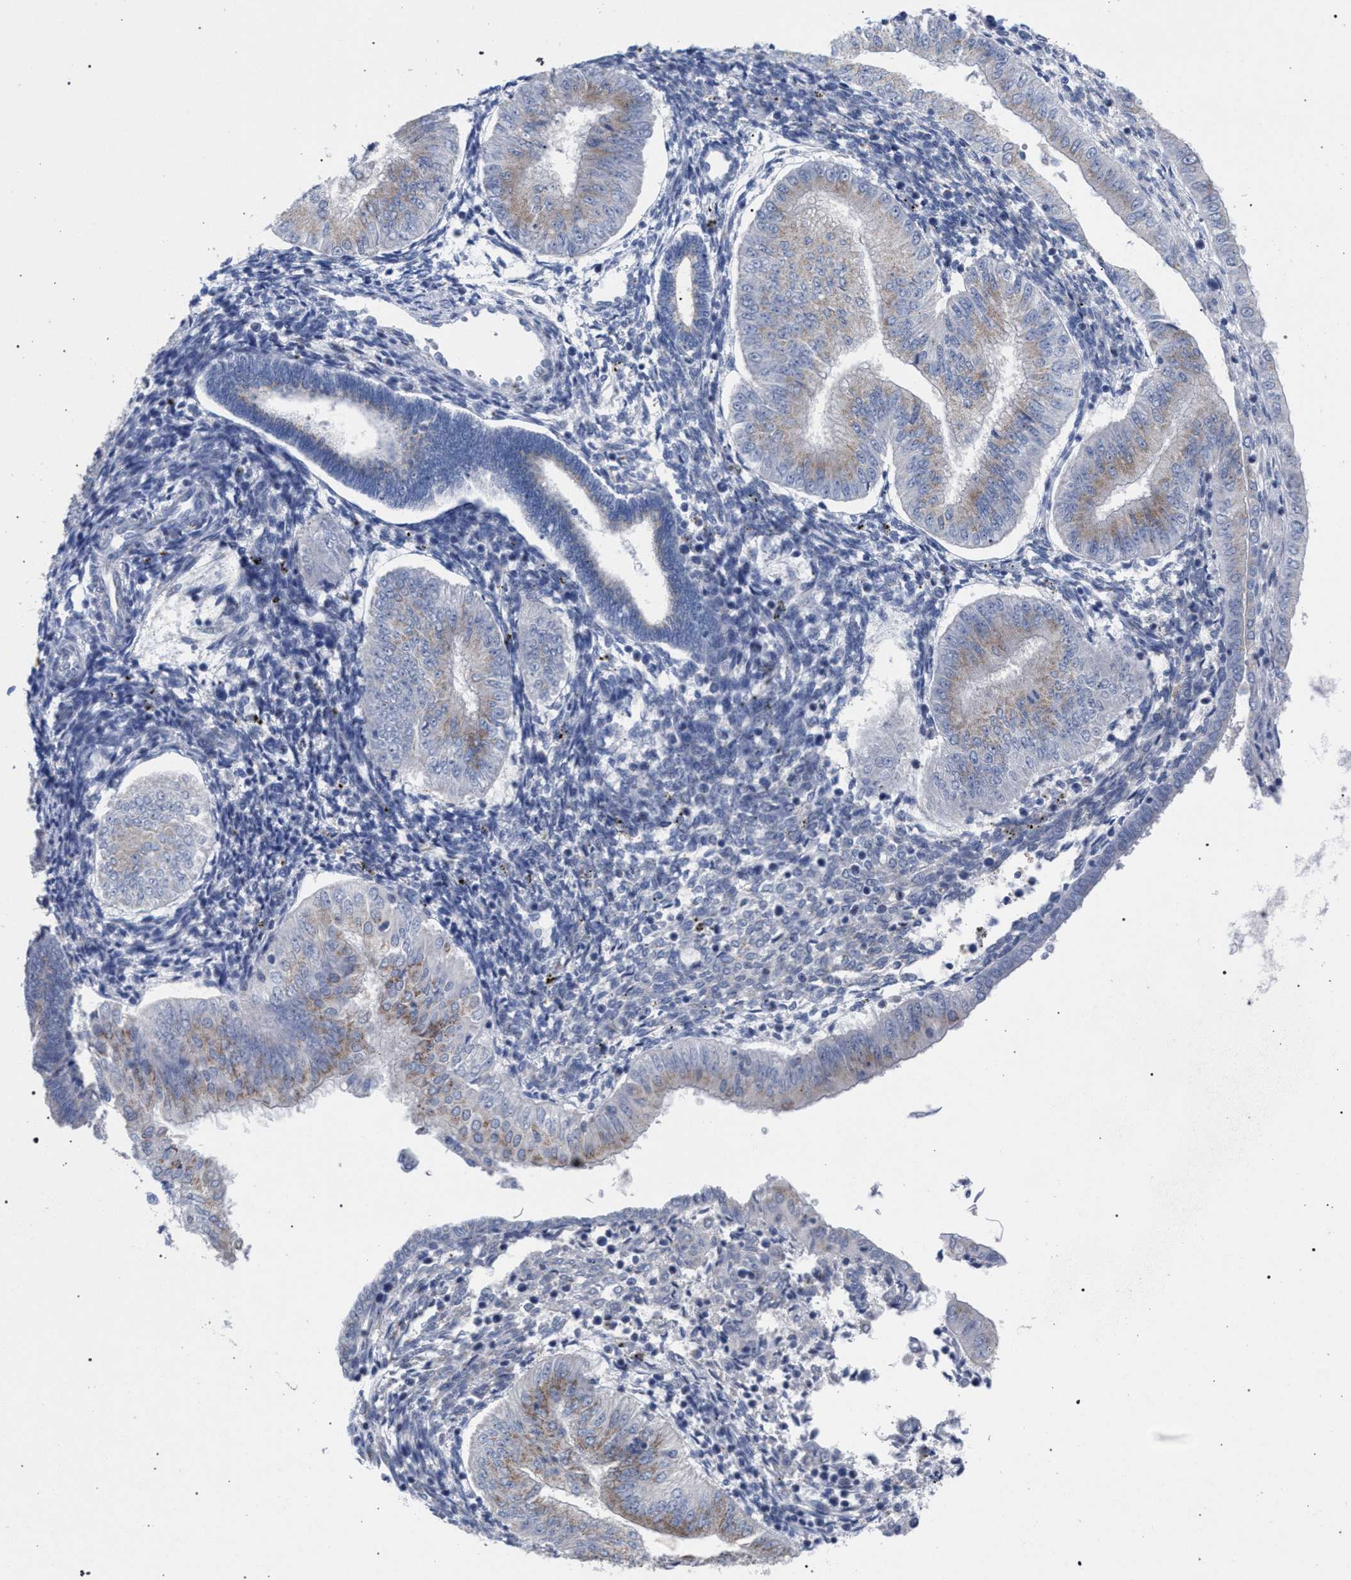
{"staining": {"intensity": "weak", "quantity": "25%-75%", "location": "cytoplasmic/membranous"}, "tissue": "endometrial cancer", "cell_type": "Tumor cells", "image_type": "cancer", "snomed": [{"axis": "morphology", "description": "Normal tissue, NOS"}, {"axis": "morphology", "description": "Adenocarcinoma, NOS"}, {"axis": "topography", "description": "Endometrium"}], "caption": "Weak cytoplasmic/membranous positivity is identified in about 25%-75% of tumor cells in endometrial adenocarcinoma.", "gene": "GOLGA2", "patient": {"sex": "female", "age": 53}}